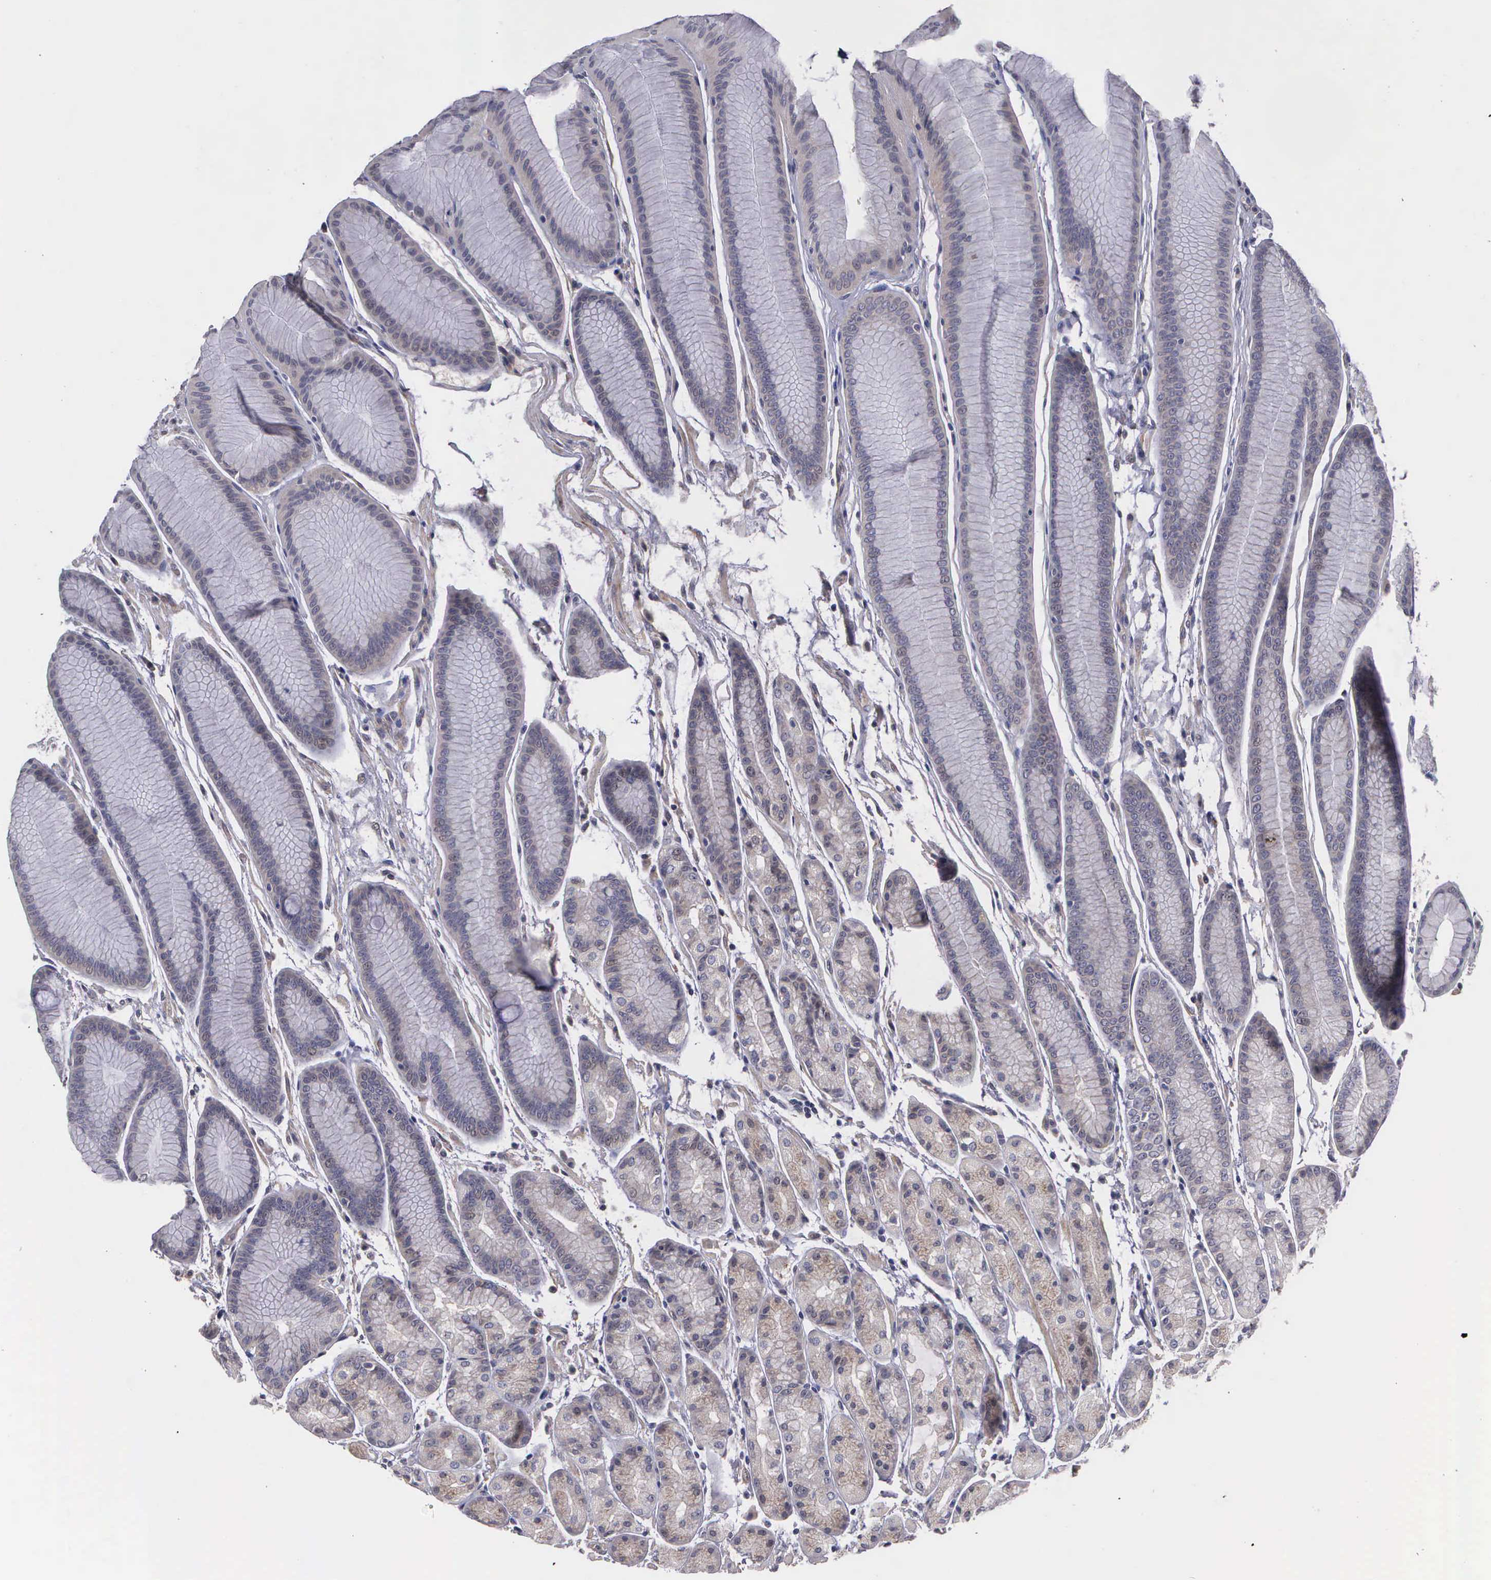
{"staining": {"intensity": "moderate", "quantity": "25%-75%", "location": "cytoplasmic/membranous"}, "tissue": "stomach", "cell_type": "Glandular cells", "image_type": "normal", "snomed": [{"axis": "morphology", "description": "Normal tissue, NOS"}, {"axis": "topography", "description": "Stomach, upper"}], "caption": "Human stomach stained with a brown dye shows moderate cytoplasmic/membranous positive staining in approximately 25%-75% of glandular cells.", "gene": "RTL10", "patient": {"sex": "male", "age": 72}}